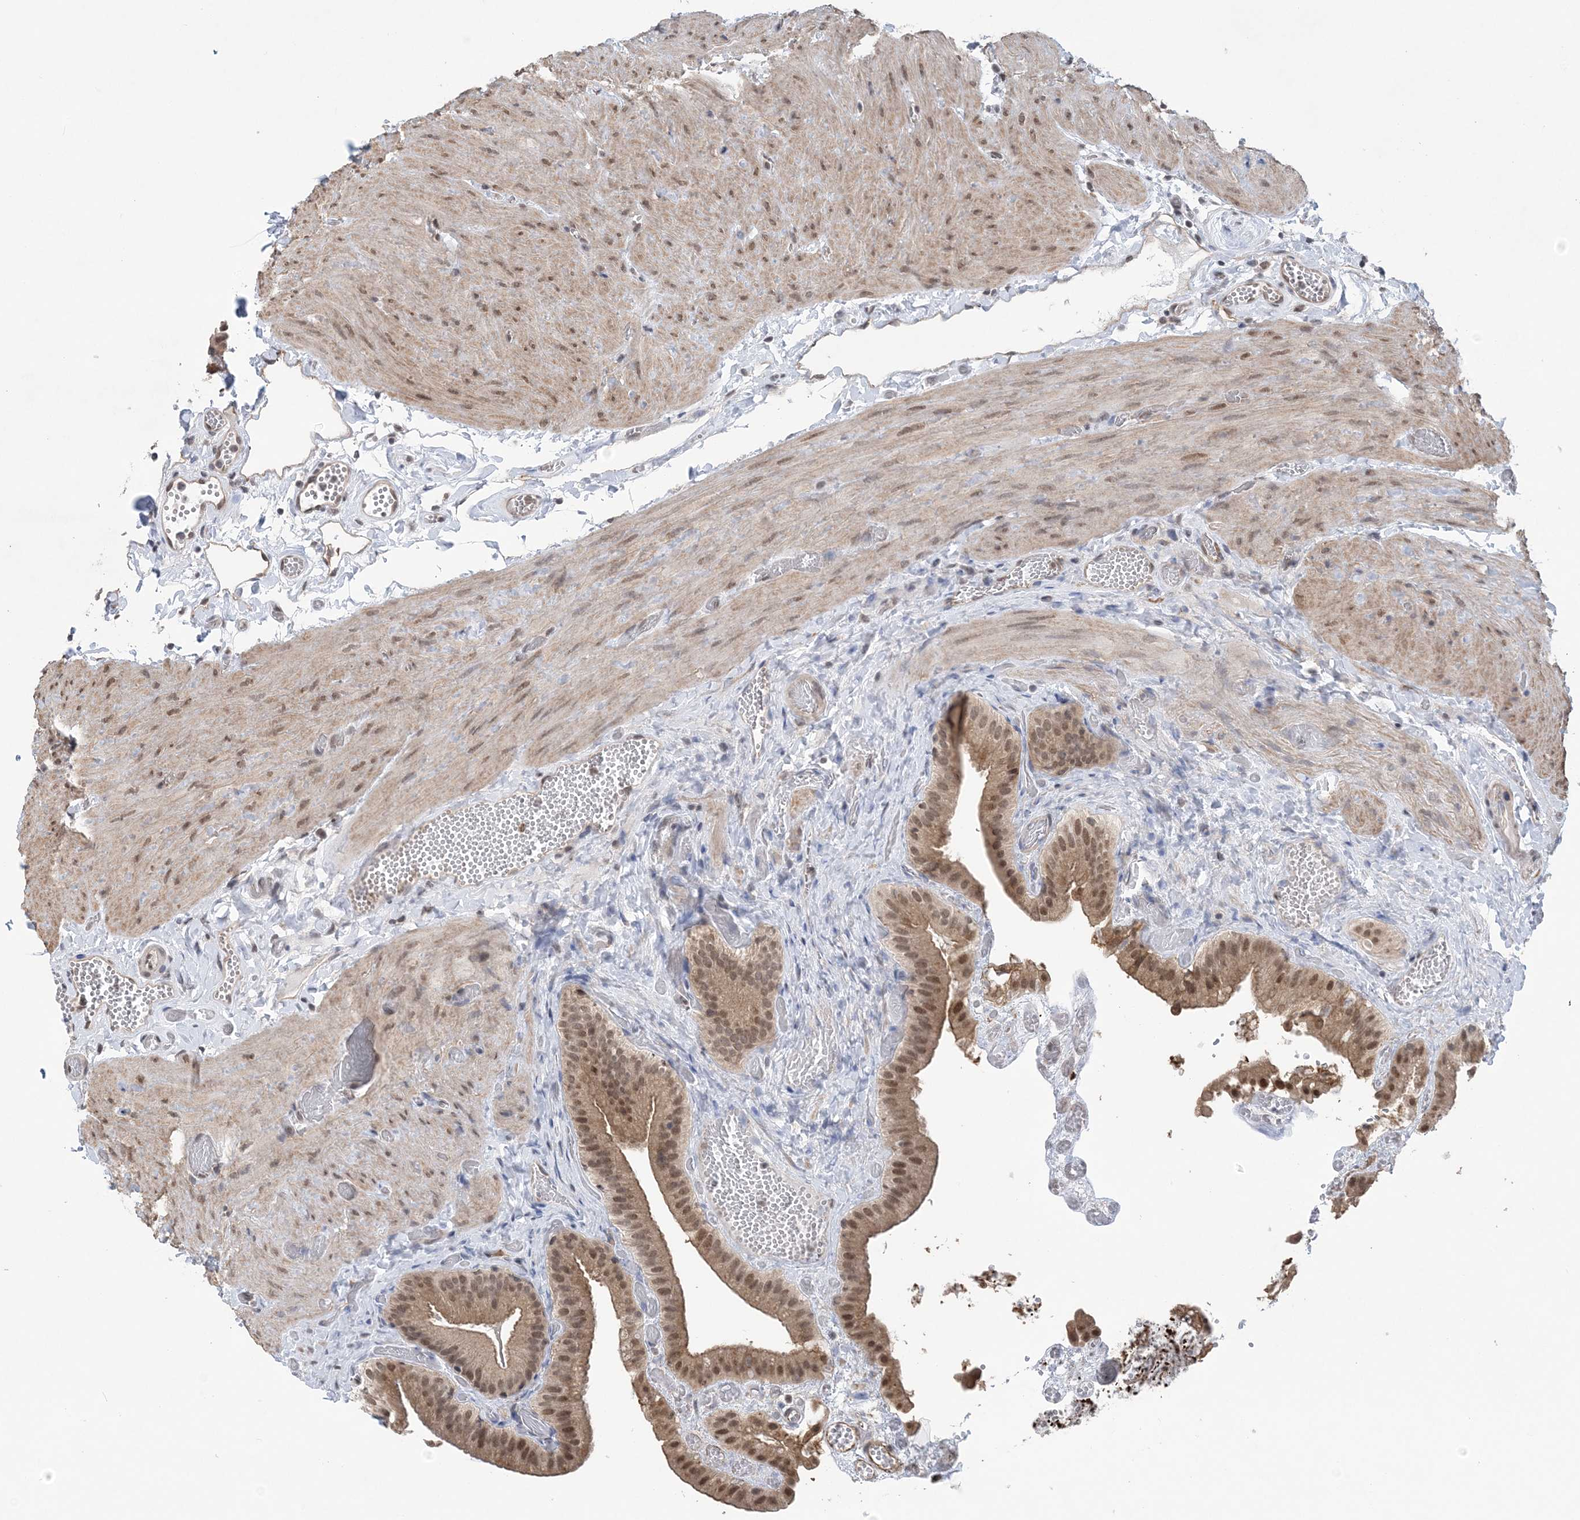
{"staining": {"intensity": "moderate", "quantity": ">75%", "location": "cytoplasmic/membranous,nuclear"}, "tissue": "gallbladder", "cell_type": "Glandular cells", "image_type": "normal", "snomed": [{"axis": "morphology", "description": "Normal tissue, NOS"}, {"axis": "topography", "description": "Gallbladder"}], "caption": "IHC (DAB (3,3'-diaminobenzidine)) staining of benign human gallbladder displays moderate cytoplasmic/membranous,nuclear protein expression in about >75% of glandular cells.", "gene": "CCDC152", "patient": {"sex": "female", "age": 64}}